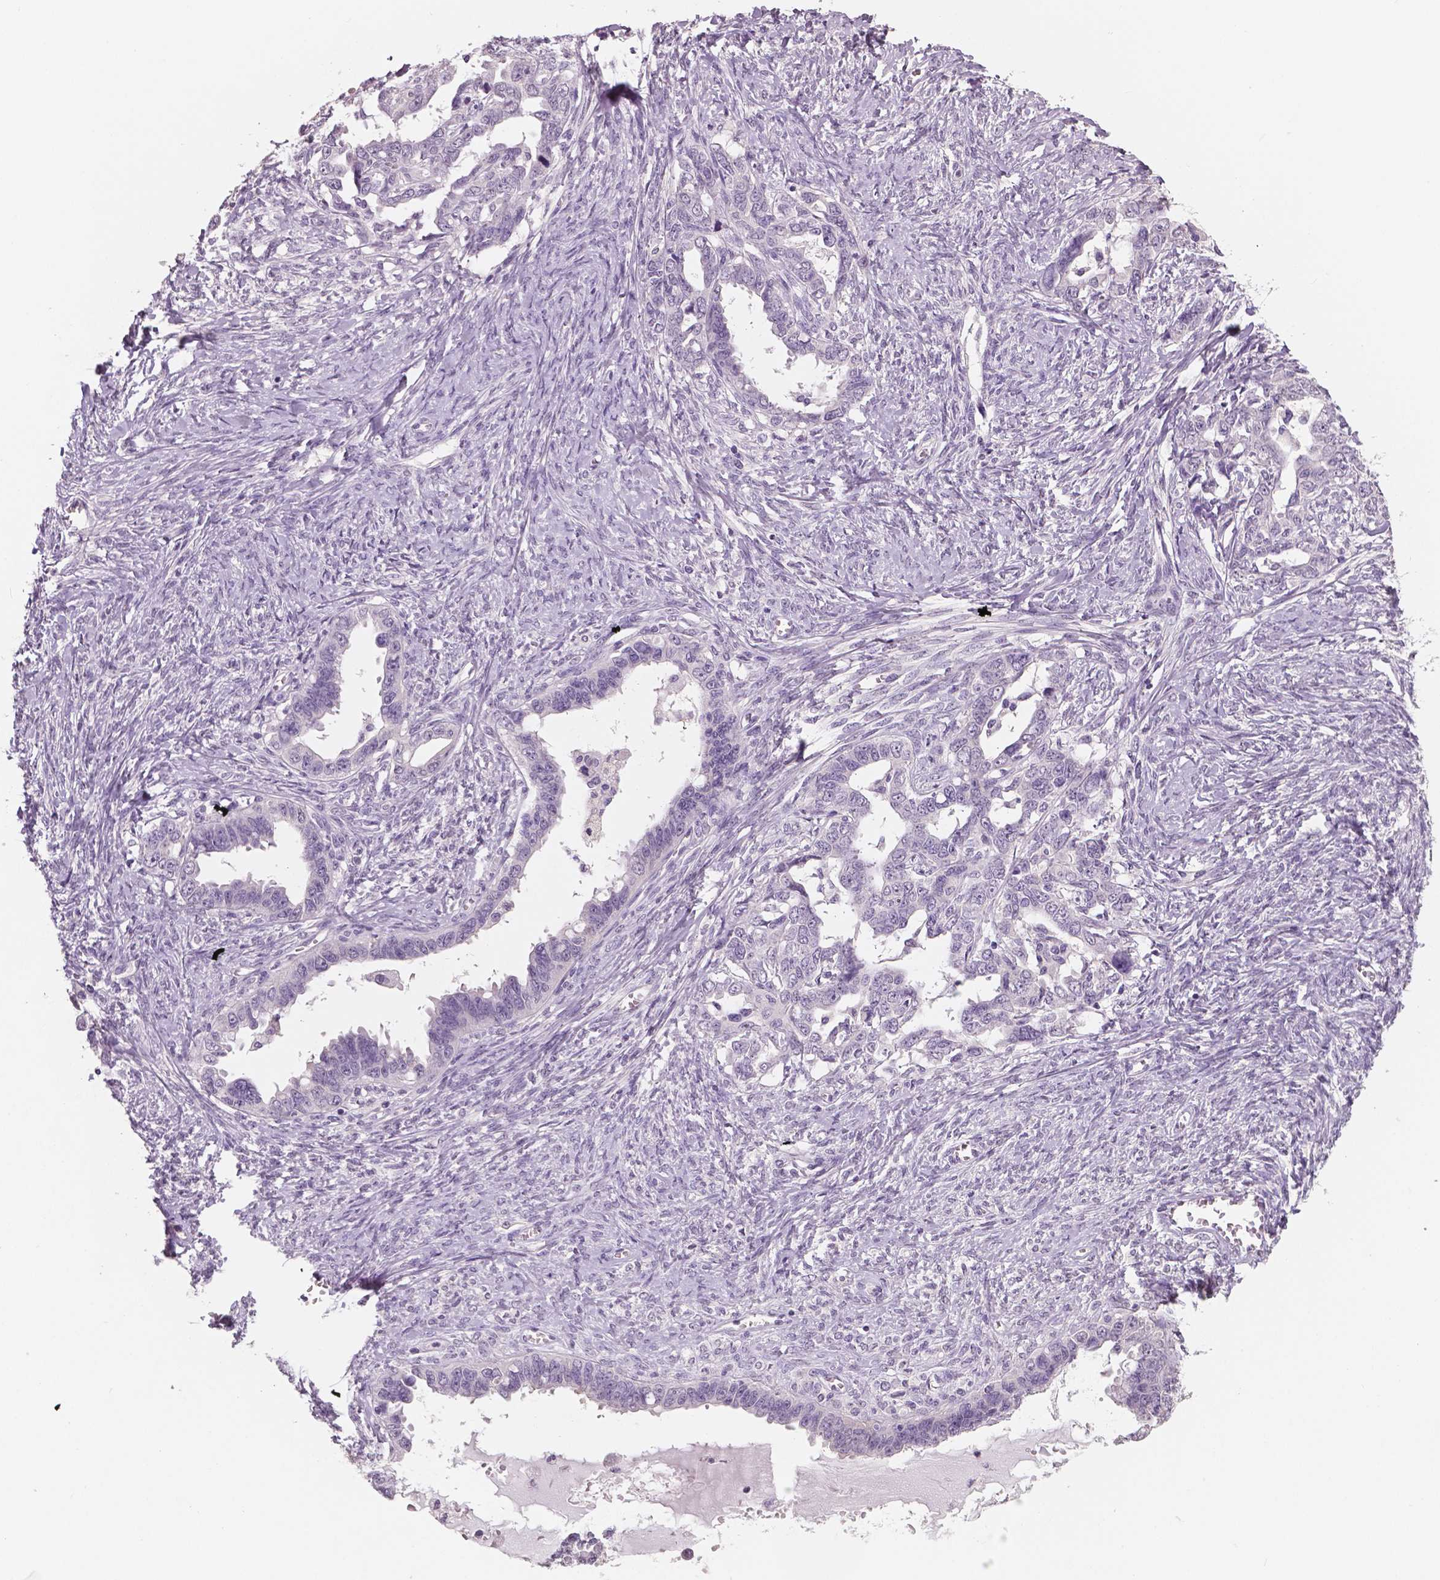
{"staining": {"intensity": "negative", "quantity": "none", "location": "none"}, "tissue": "ovarian cancer", "cell_type": "Tumor cells", "image_type": "cancer", "snomed": [{"axis": "morphology", "description": "Cystadenocarcinoma, serous, NOS"}, {"axis": "topography", "description": "Ovary"}], "caption": "Image shows no protein expression in tumor cells of serous cystadenocarcinoma (ovarian) tissue.", "gene": "NECAB1", "patient": {"sex": "female", "age": 69}}